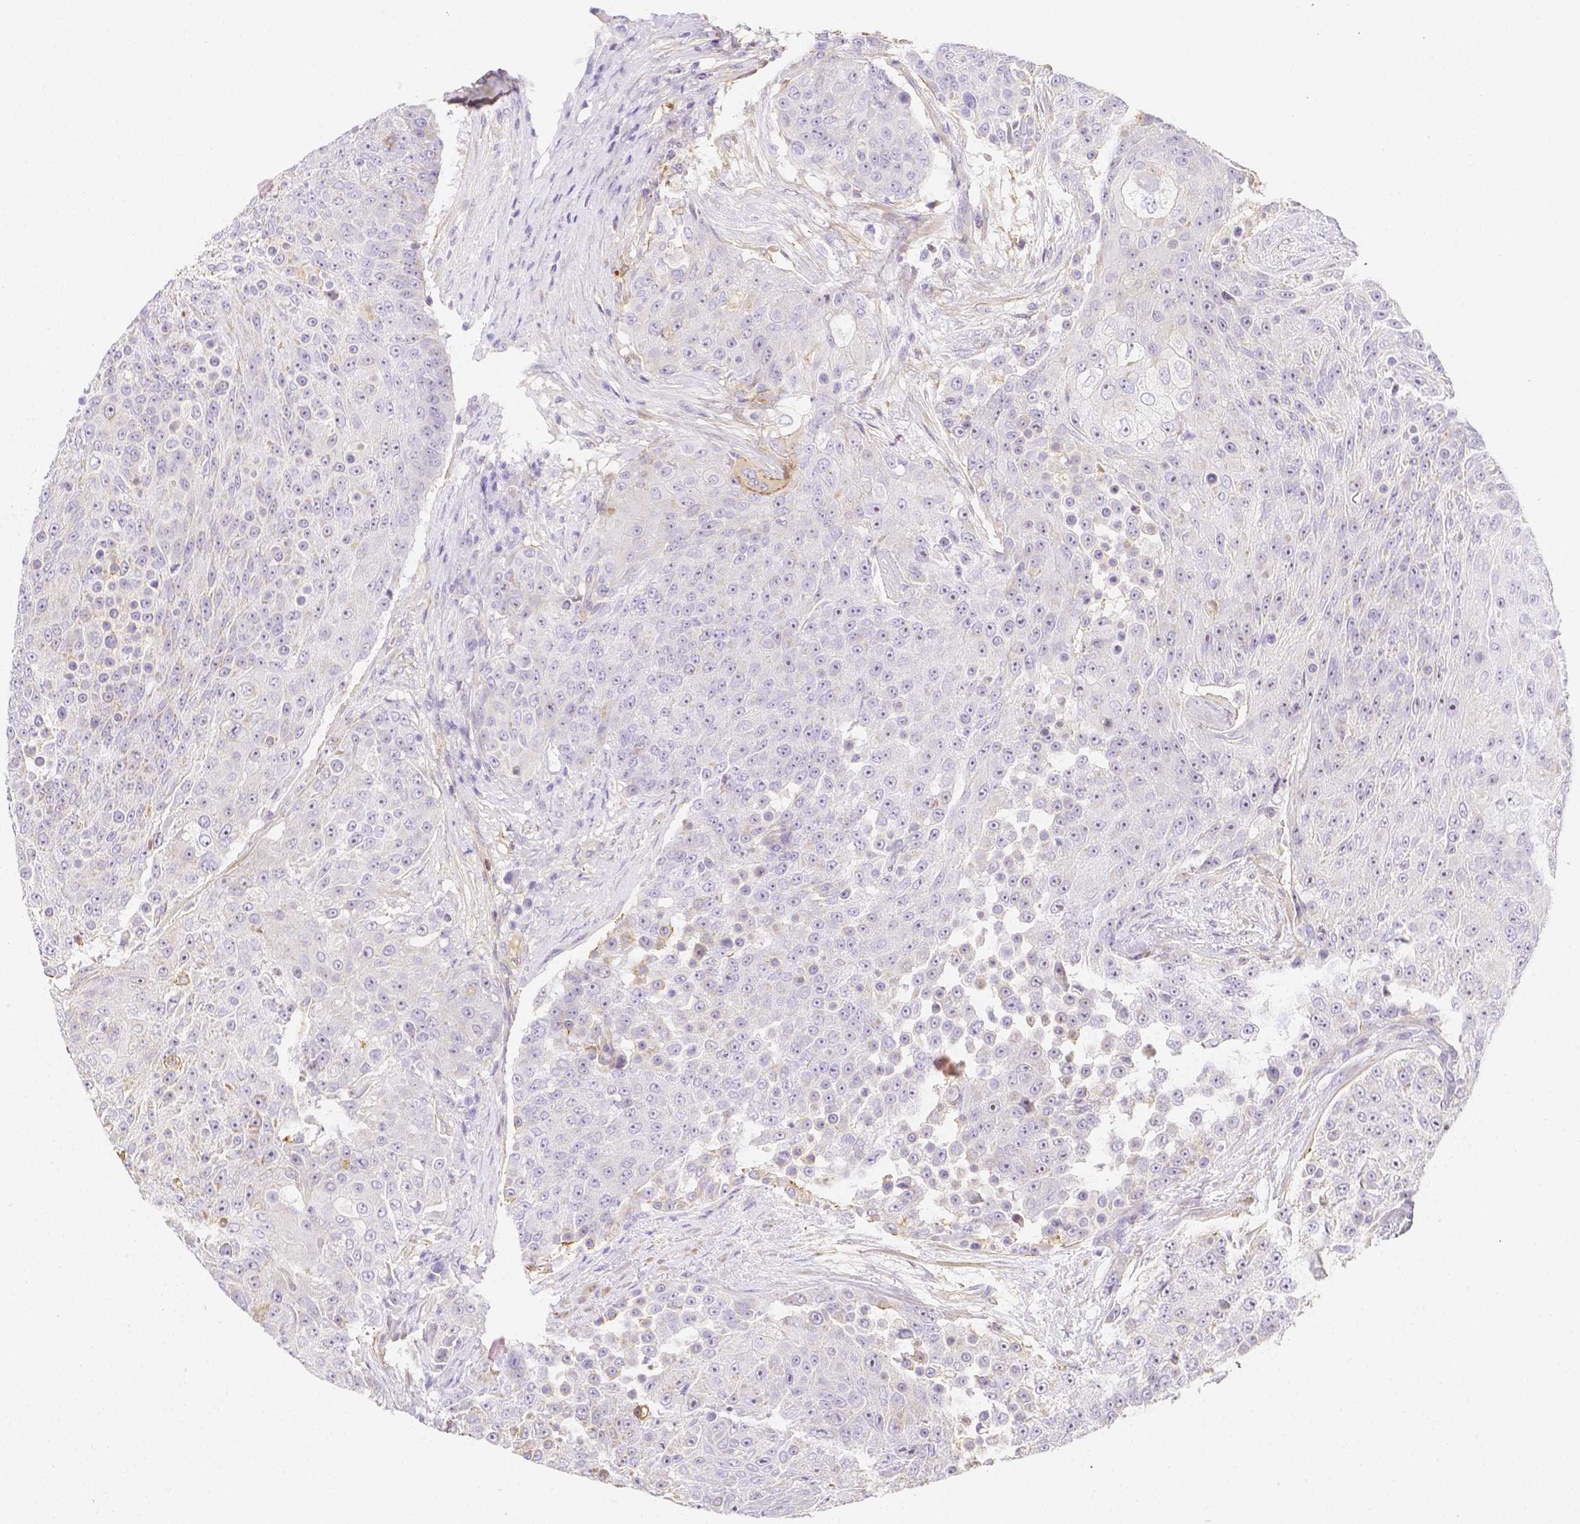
{"staining": {"intensity": "negative", "quantity": "none", "location": "none"}, "tissue": "urothelial cancer", "cell_type": "Tumor cells", "image_type": "cancer", "snomed": [{"axis": "morphology", "description": "Urothelial carcinoma, High grade"}, {"axis": "topography", "description": "Urinary bladder"}], "caption": "An image of human urothelial cancer is negative for staining in tumor cells.", "gene": "ASAH2", "patient": {"sex": "female", "age": 63}}